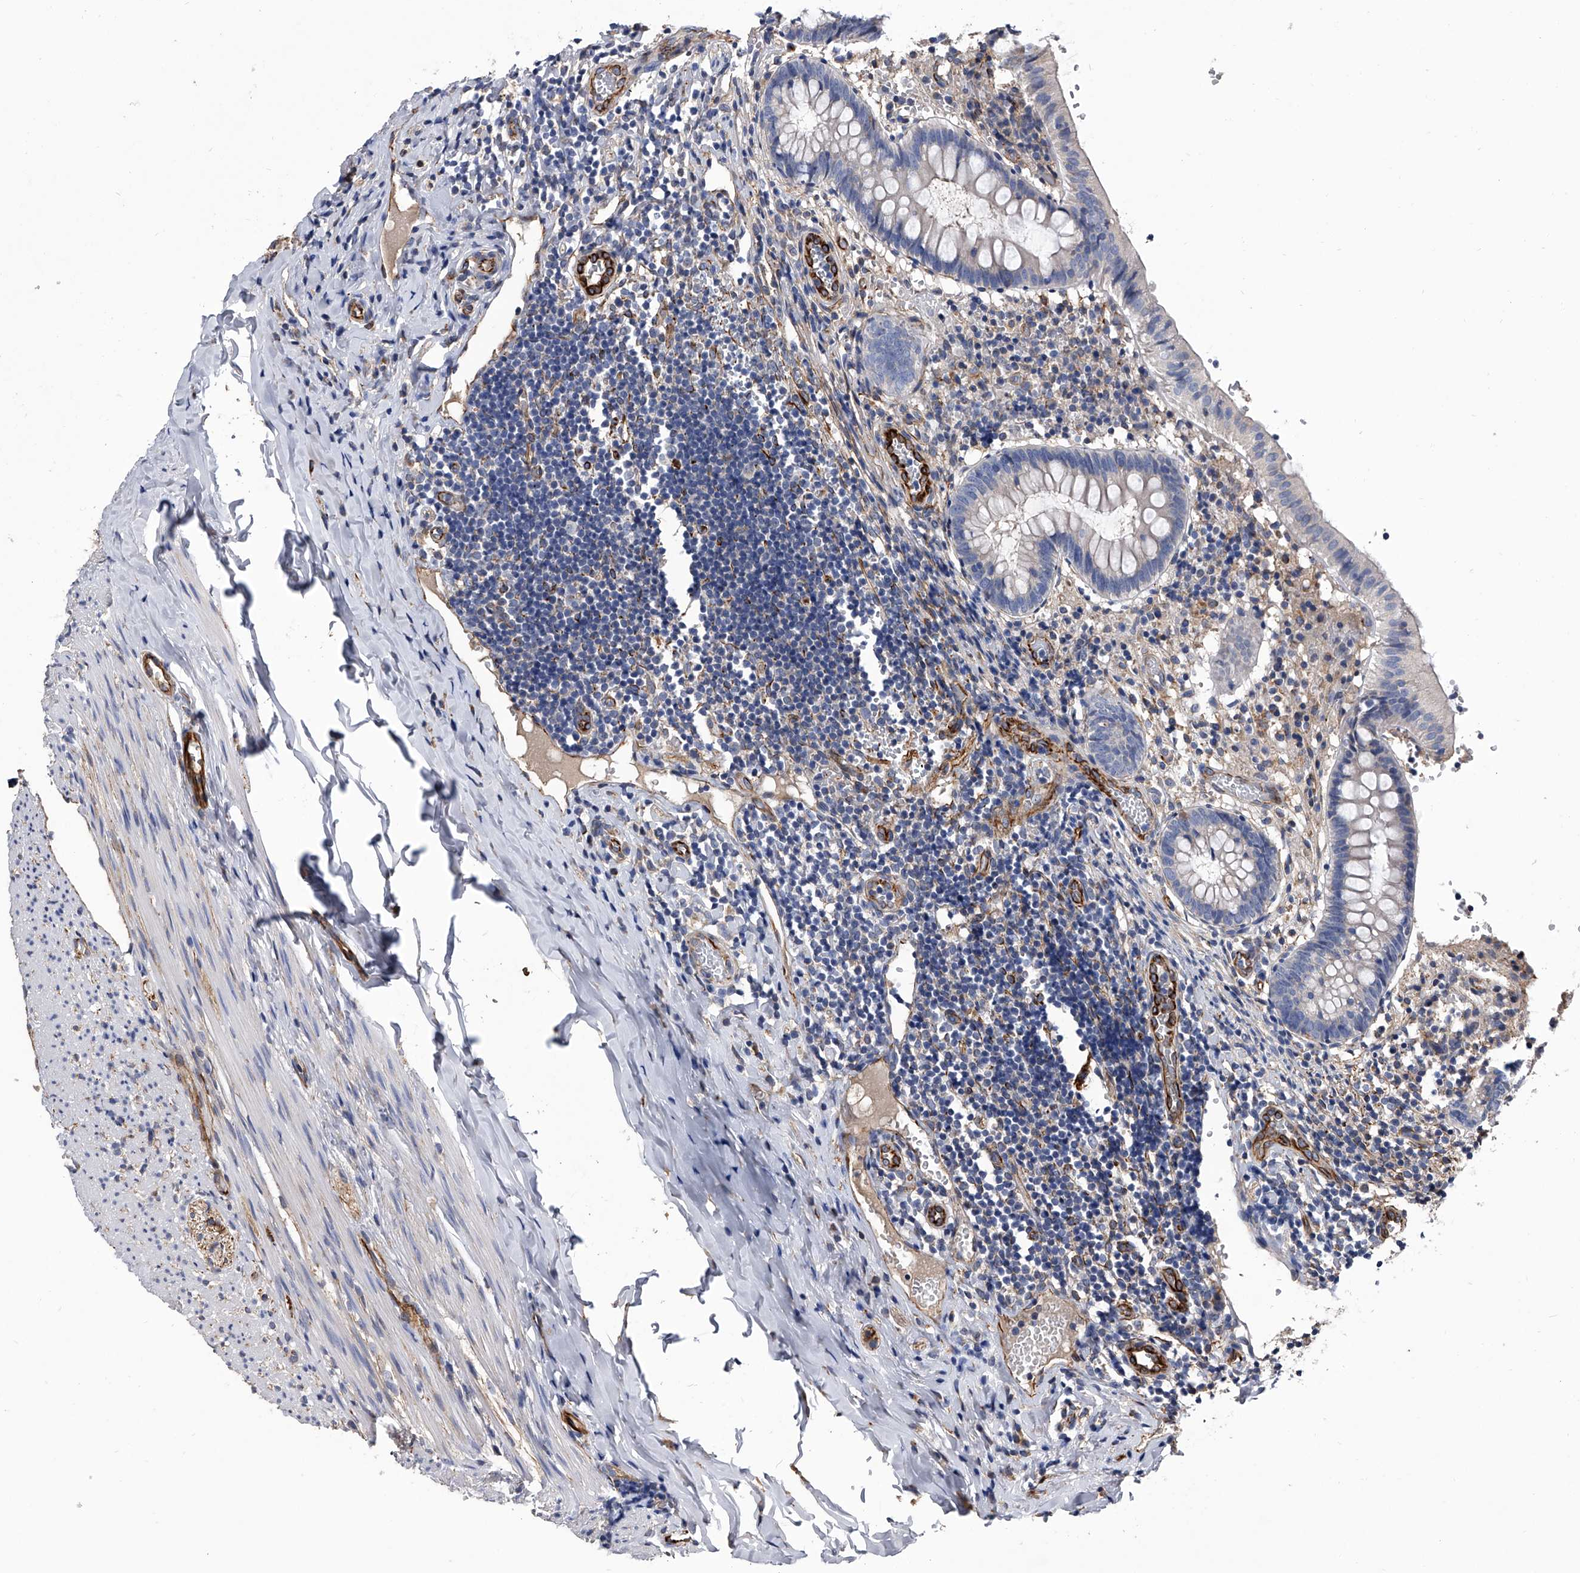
{"staining": {"intensity": "negative", "quantity": "none", "location": "none"}, "tissue": "appendix", "cell_type": "Glandular cells", "image_type": "normal", "snomed": [{"axis": "morphology", "description": "Normal tissue, NOS"}, {"axis": "topography", "description": "Appendix"}], "caption": "Glandular cells are negative for brown protein staining in benign appendix. Brightfield microscopy of IHC stained with DAB (brown) and hematoxylin (blue), captured at high magnification.", "gene": "EFCAB7", "patient": {"sex": "male", "age": 8}}